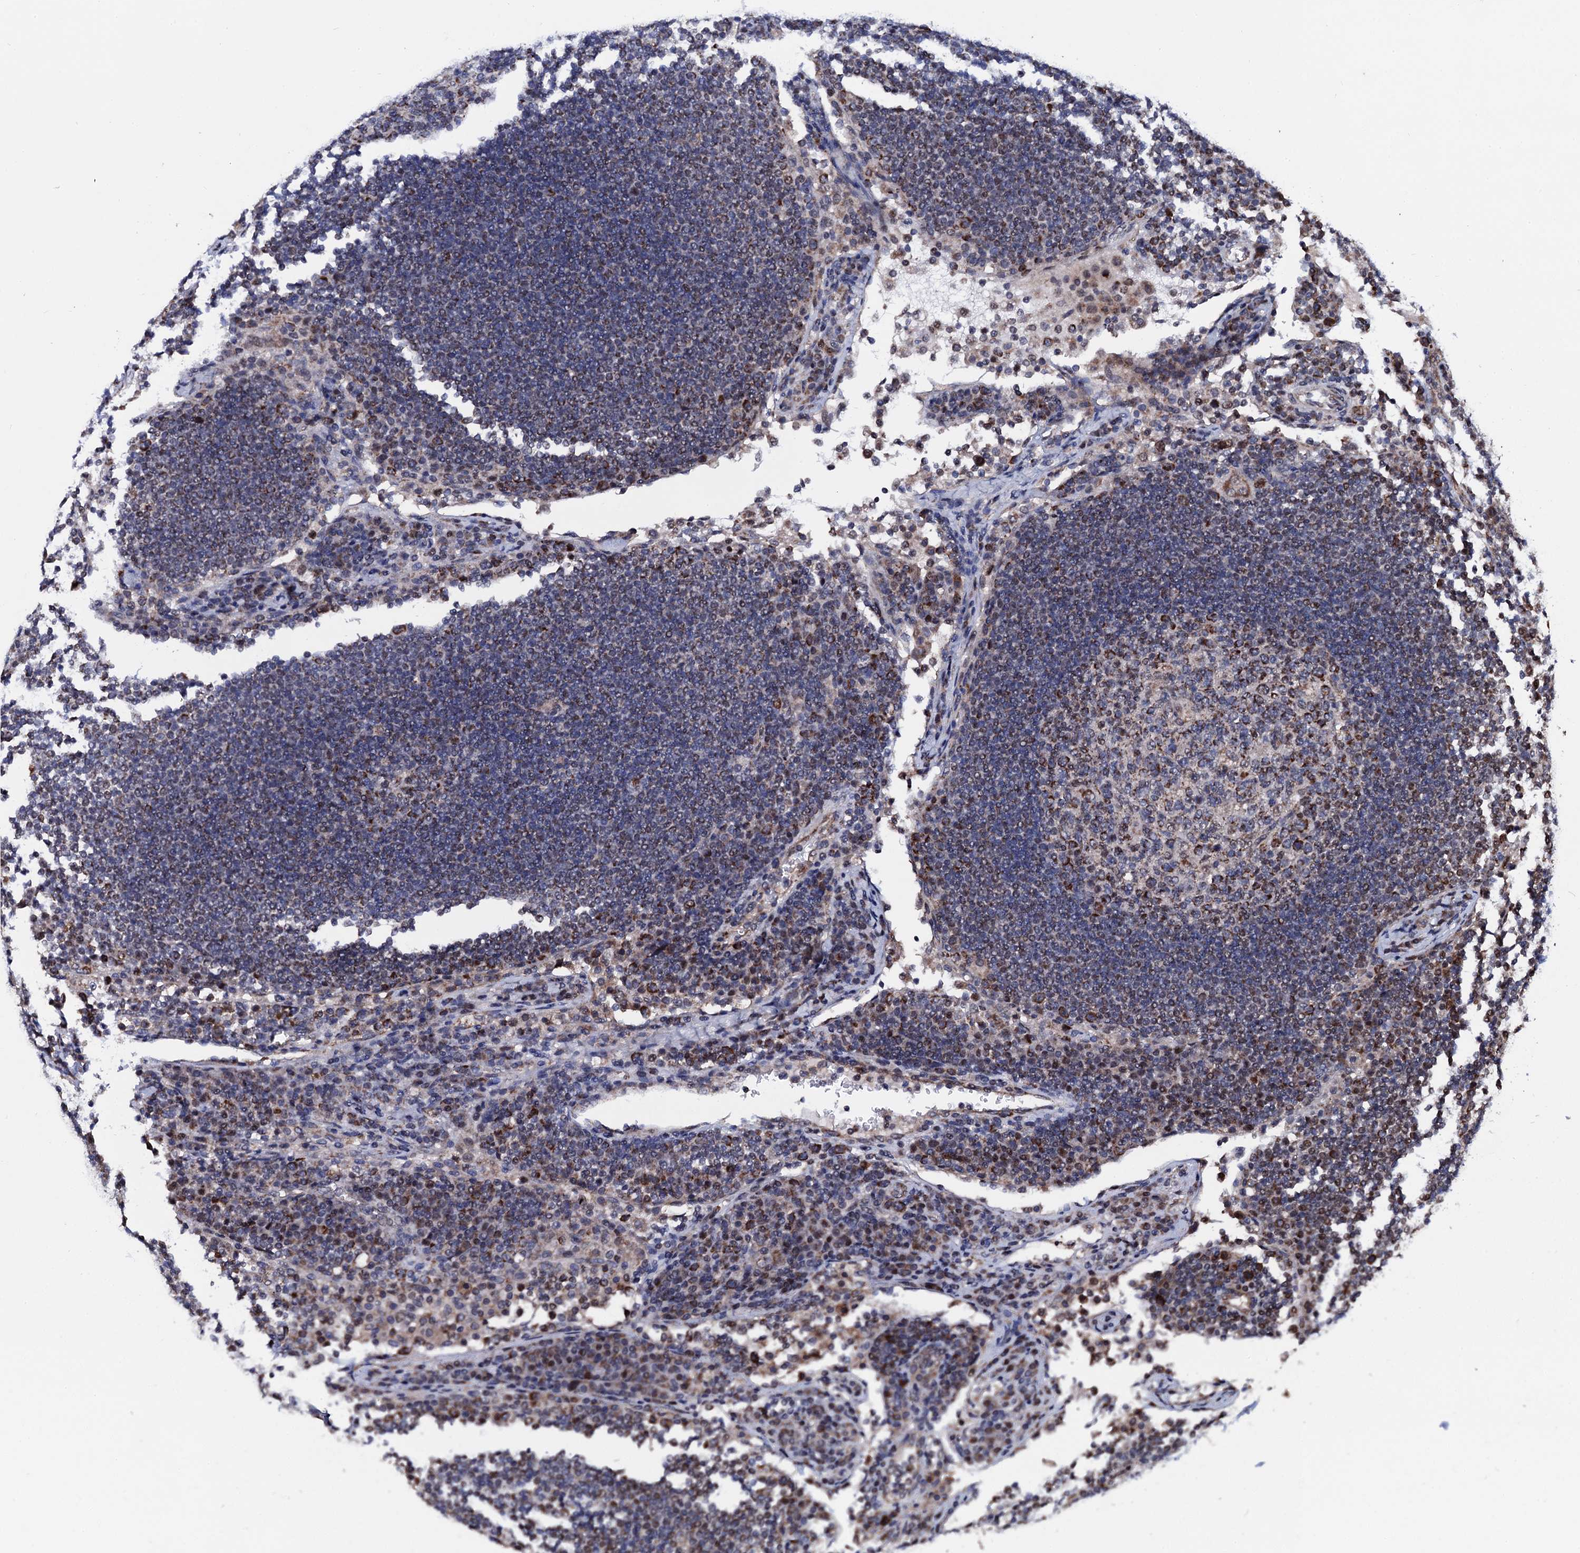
{"staining": {"intensity": "moderate", "quantity": "25%-75%", "location": "cytoplasmic/membranous"}, "tissue": "lymph node", "cell_type": "Germinal center cells", "image_type": "normal", "snomed": [{"axis": "morphology", "description": "Normal tissue, NOS"}, {"axis": "topography", "description": "Lymph node"}], "caption": "Immunohistochemistry (IHC) (DAB) staining of benign lymph node exhibits moderate cytoplasmic/membranous protein expression in about 25%-75% of germinal center cells.", "gene": "PTCD3", "patient": {"sex": "female", "age": 53}}